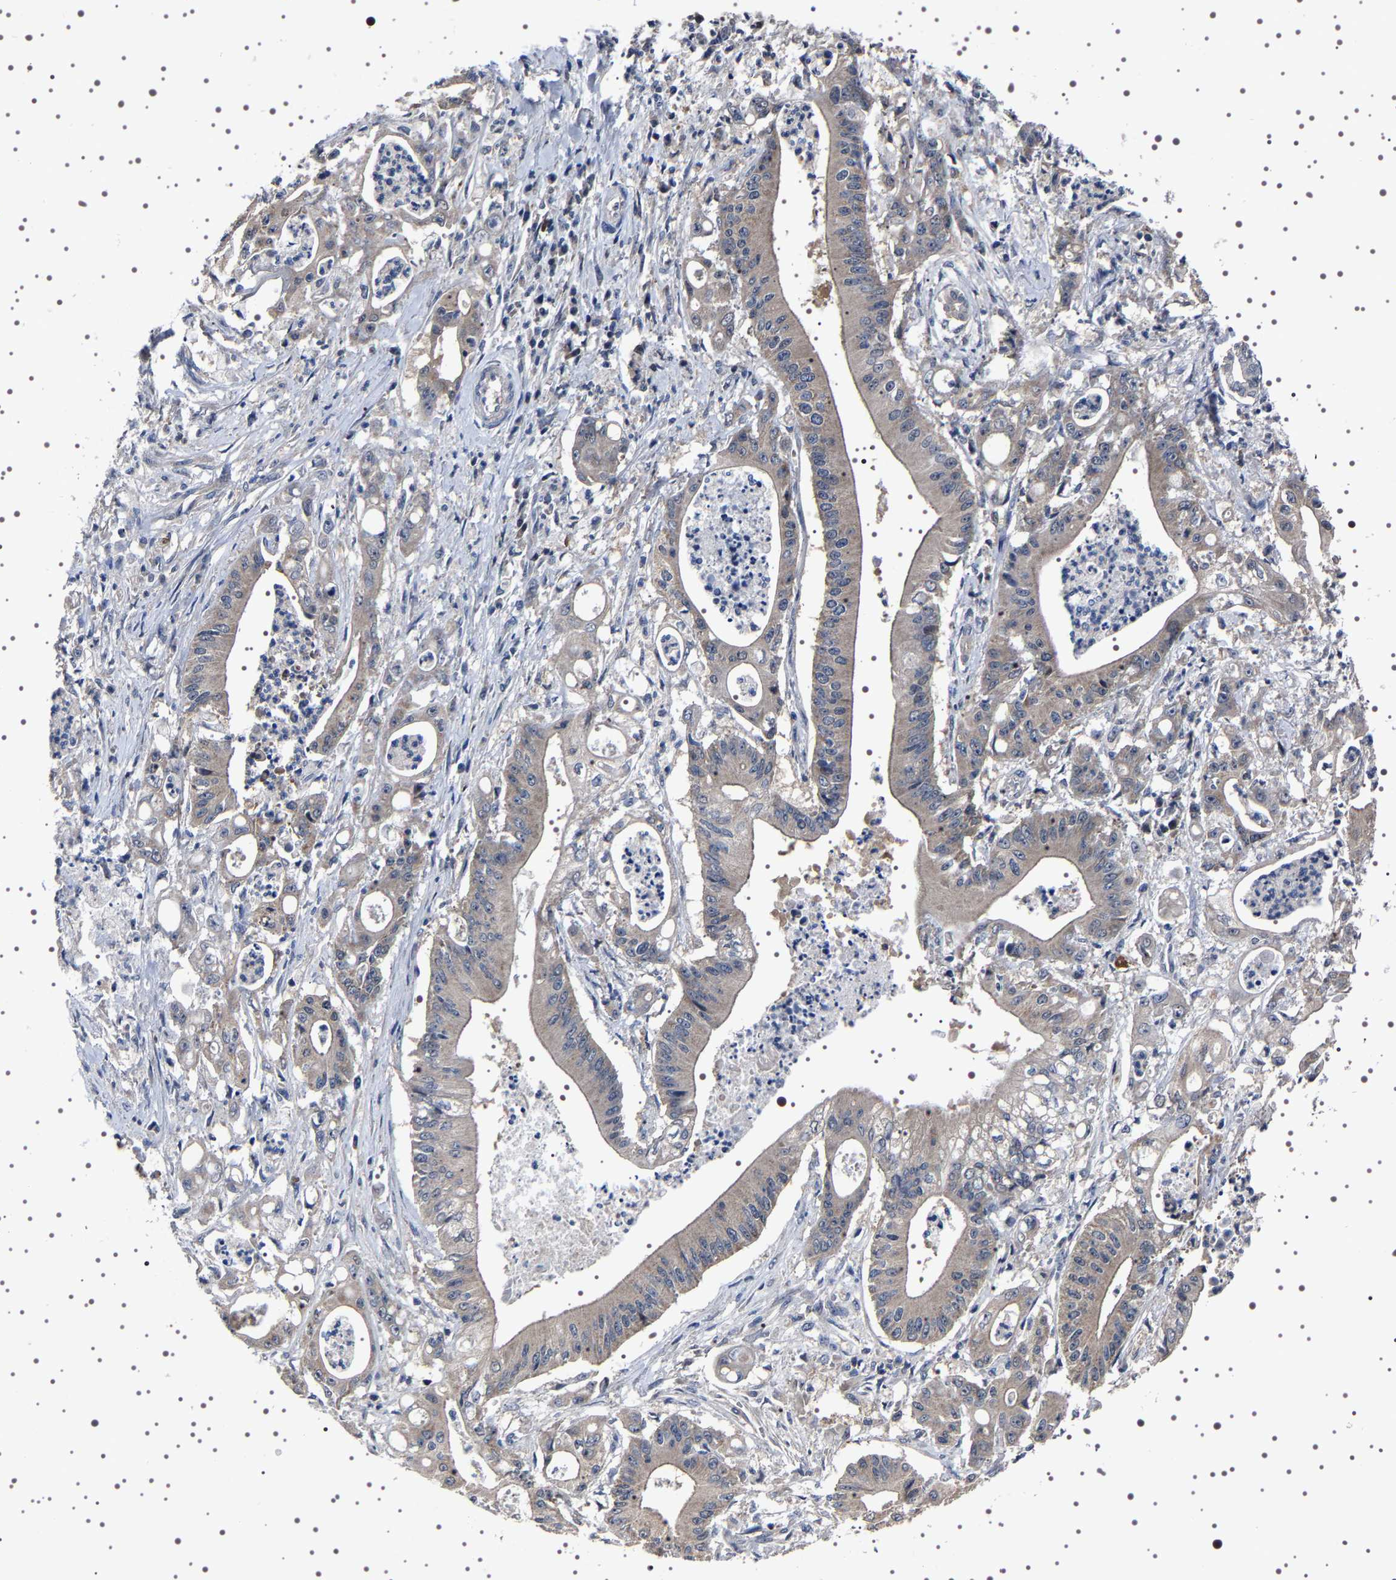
{"staining": {"intensity": "weak", "quantity": "25%-75%", "location": "cytoplasmic/membranous"}, "tissue": "pancreatic cancer", "cell_type": "Tumor cells", "image_type": "cancer", "snomed": [{"axis": "morphology", "description": "Normal tissue, NOS"}, {"axis": "topography", "description": "Lymph node"}], "caption": "An IHC photomicrograph of tumor tissue is shown. Protein staining in brown labels weak cytoplasmic/membranous positivity in pancreatic cancer within tumor cells.", "gene": "TARBP1", "patient": {"sex": "male", "age": 62}}